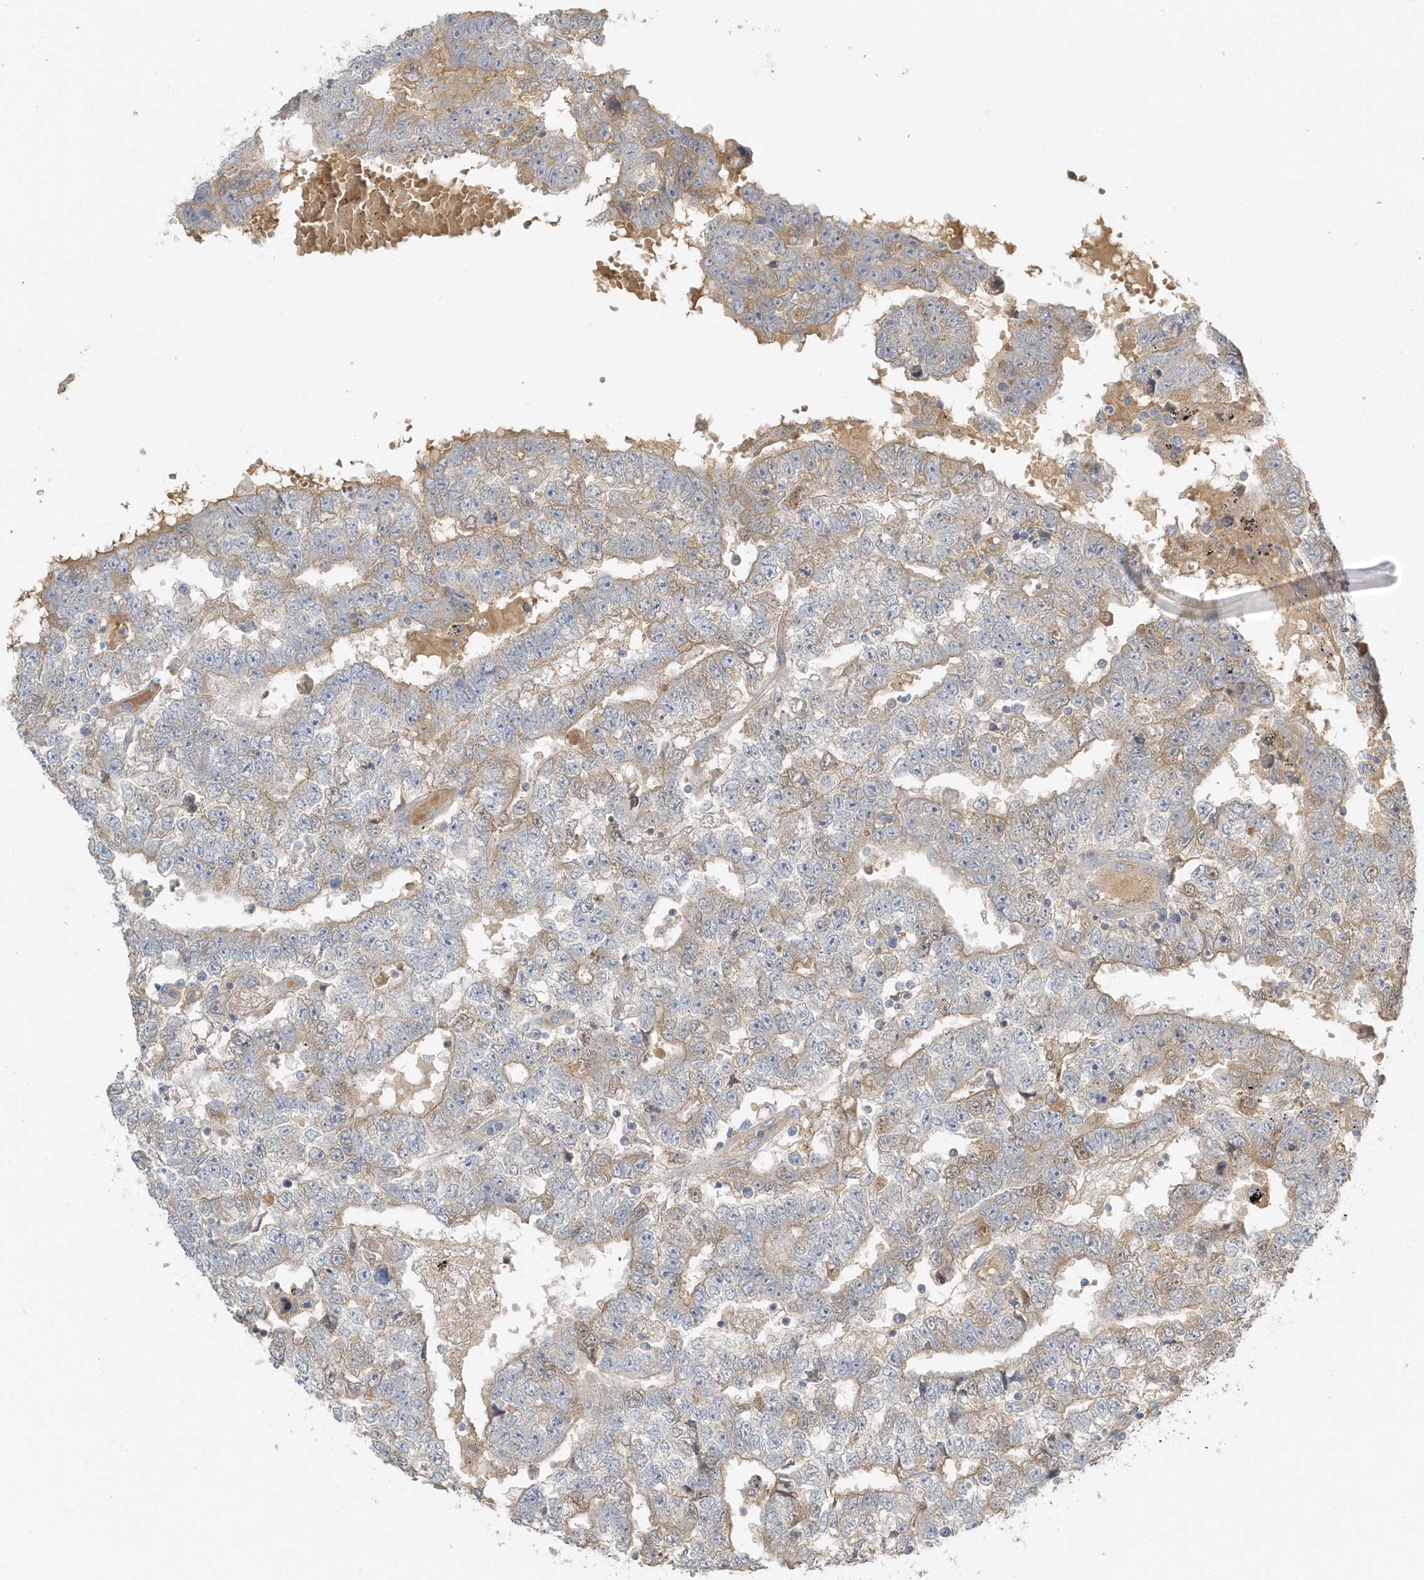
{"staining": {"intensity": "weak", "quantity": "25%-75%", "location": "cytoplasmic/membranous"}, "tissue": "testis cancer", "cell_type": "Tumor cells", "image_type": "cancer", "snomed": [{"axis": "morphology", "description": "Carcinoma, Embryonal, NOS"}, {"axis": "topography", "description": "Testis"}], "caption": "Testis cancer (embryonal carcinoma) stained with IHC displays weak cytoplasmic/membranous expression in approximately 25%-75% of tumor cells. (Brightfield microscopy of DAB IHC at high magnification).", "gene": "USP53", "patient": {"sex": "male", "age": 25}}